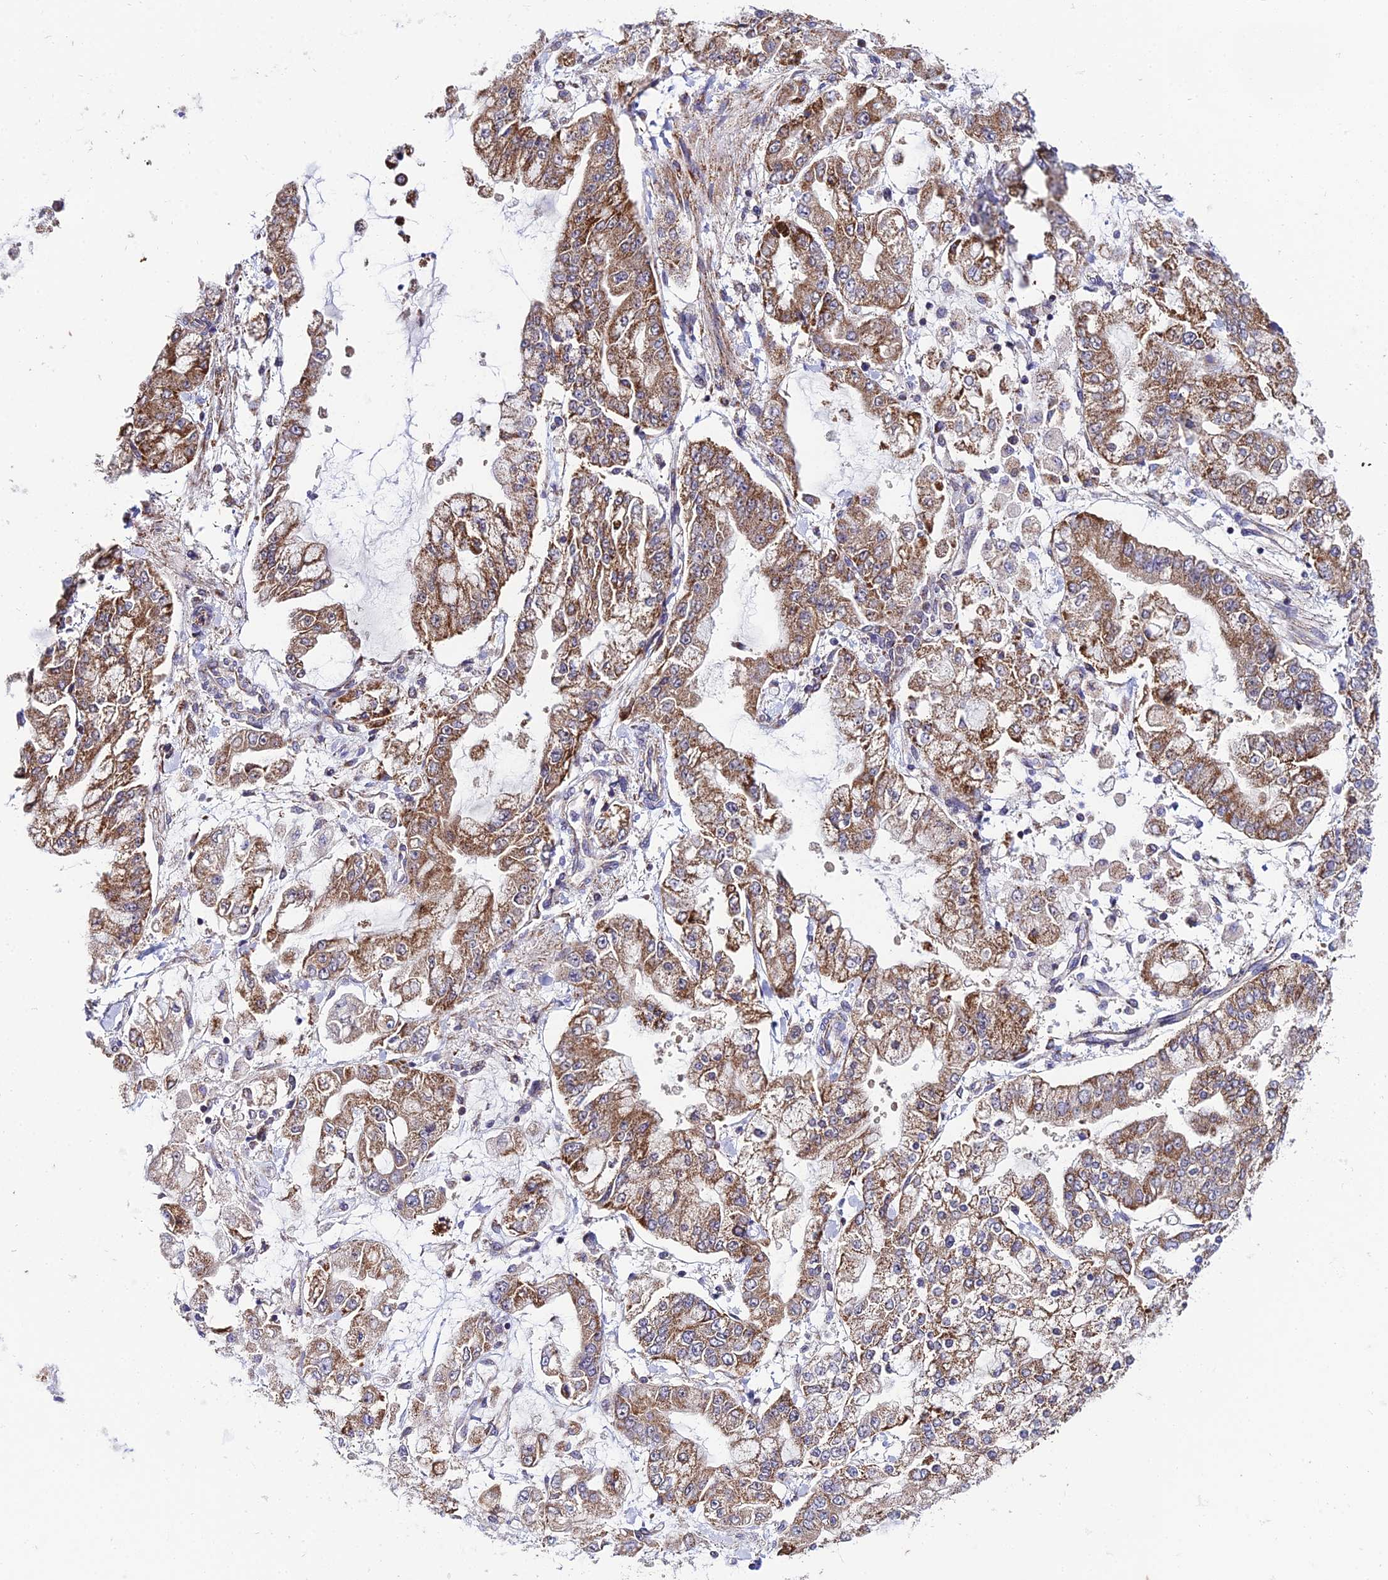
{"staining": {"intensity": "moderate", "quantity": ">75%", "location": "cytoplasmic/membranous"}, "tissue": "stomach cancer", "cell_type": "Tumor cells", "image_type": "cancer", "snomed": [{"axis": "morphology", "description": "Normal tissue, NOS"}, {"axis": "morphology", "description": "Adenocarcinoma, NOS"}, {"axis": "topography", "description": "Stomach, upper"}, {"axis": "topography", "description": "Stomach"}], "caption": "A brown stain labels moderate cytoplasmic/membranous expression of a protein in human stomach cancer tumor cells. The staining was performed using DAB, with brown indicating positive protein expression. Nuclei are stained blue with hematoxylin.", "gene": "PSMD2", "patient": {"sex": "male", "age": 76}}